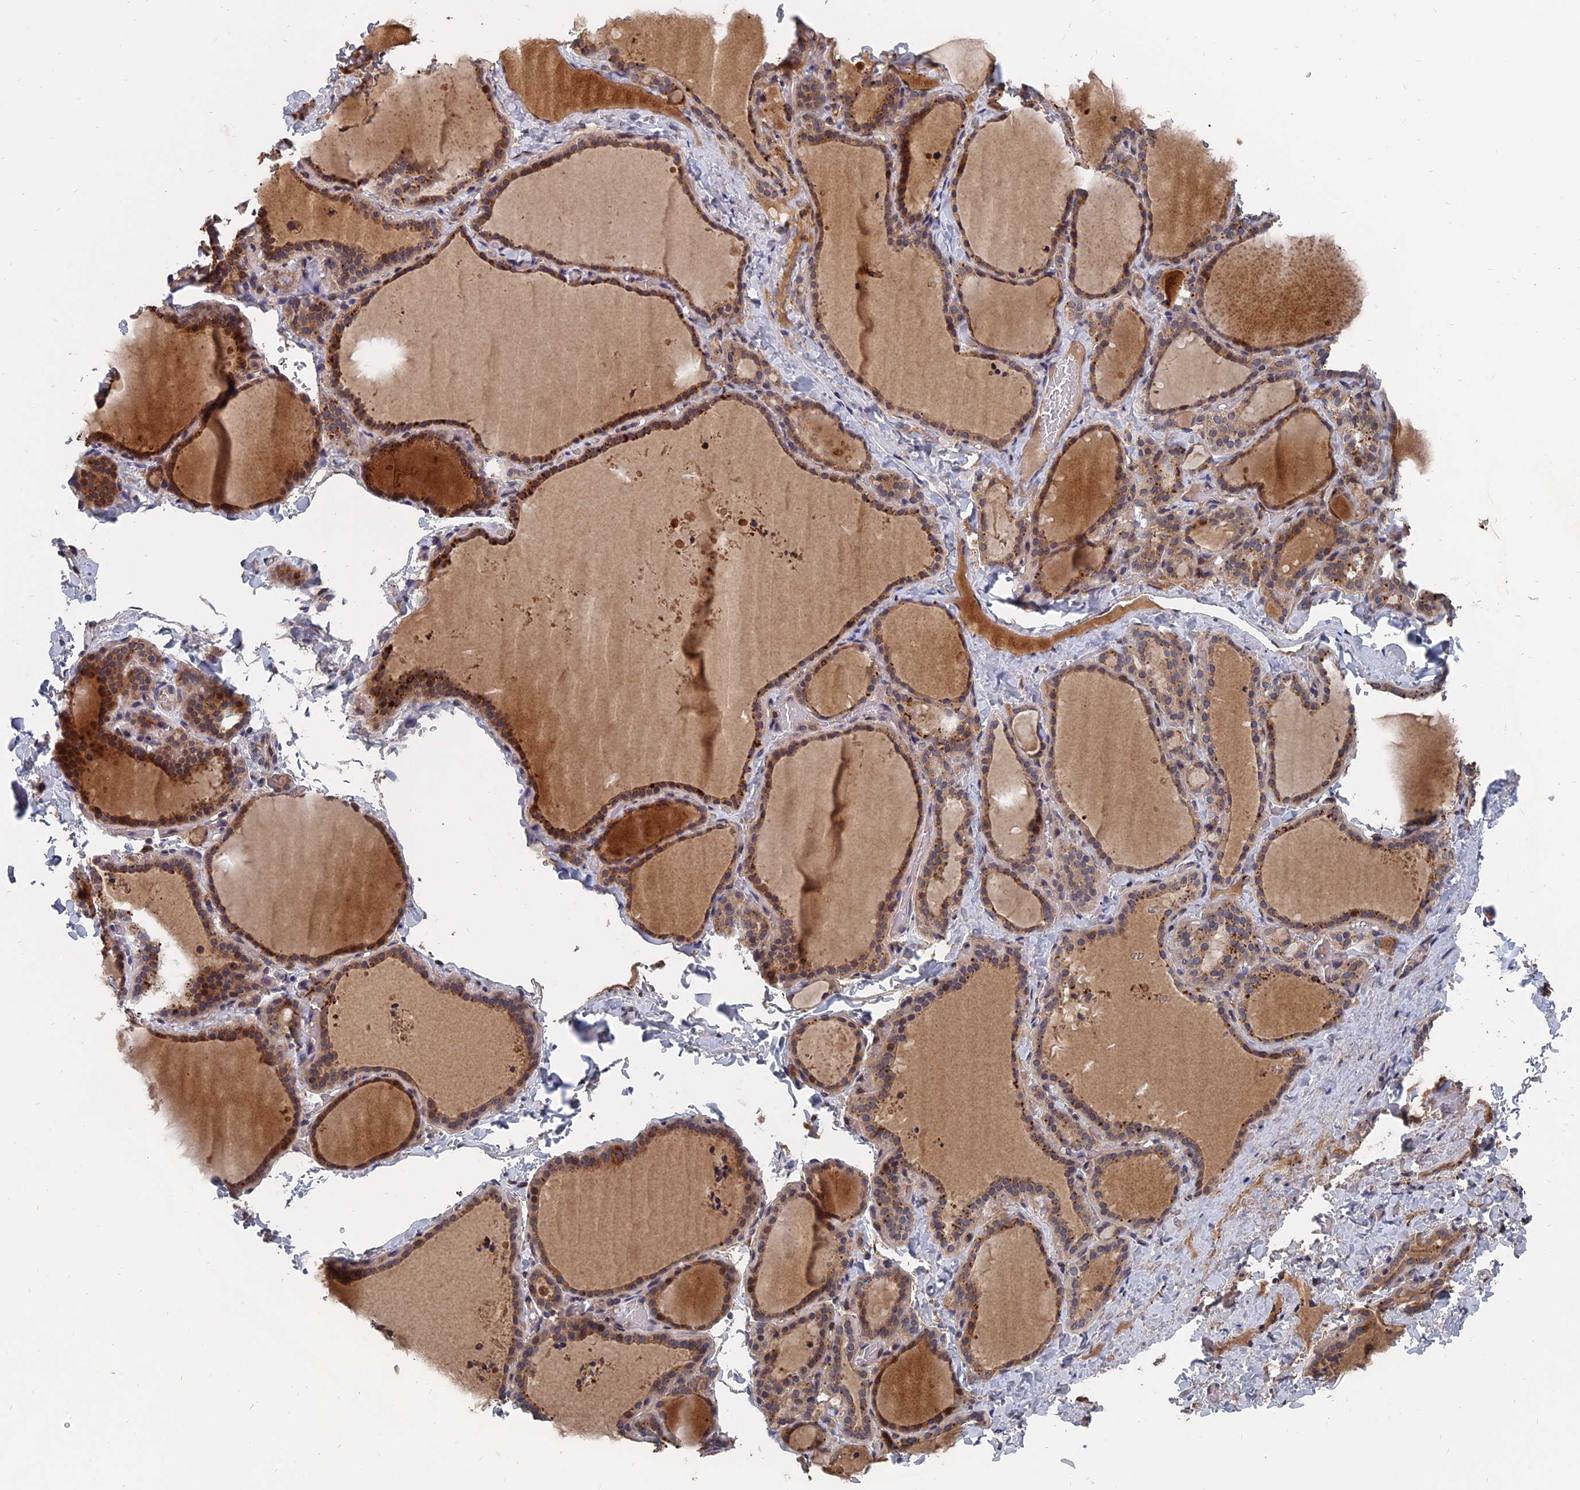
{"staining": {"intensity": "moderate", "quantity": ">75%", "location": "cytoplasmic/membranous"}, "tissue": "thyroid gland", "cell_type": "Glandular cells", "image_type": "normal", "snomed": [{"axis": "morphology", "description": "Normal tissue, NOS"}, {"axis": "topography", "description": "Thyroid gland"}], "caption": "Immunohistochemistry staining of normal thyroid gland, which reveals medium levels of moderate cytoplasmic/membranous expression in about >75% of glandular cells indicating moderate cytoplasmic/membranous protein positivity. The staining was performed using DAB (brown) for protein detection and nuclei were counterstained in hematoxylin (blue).", "gene": "TRAPPC2L", "patient": {"sex": "female", "age": 22}}